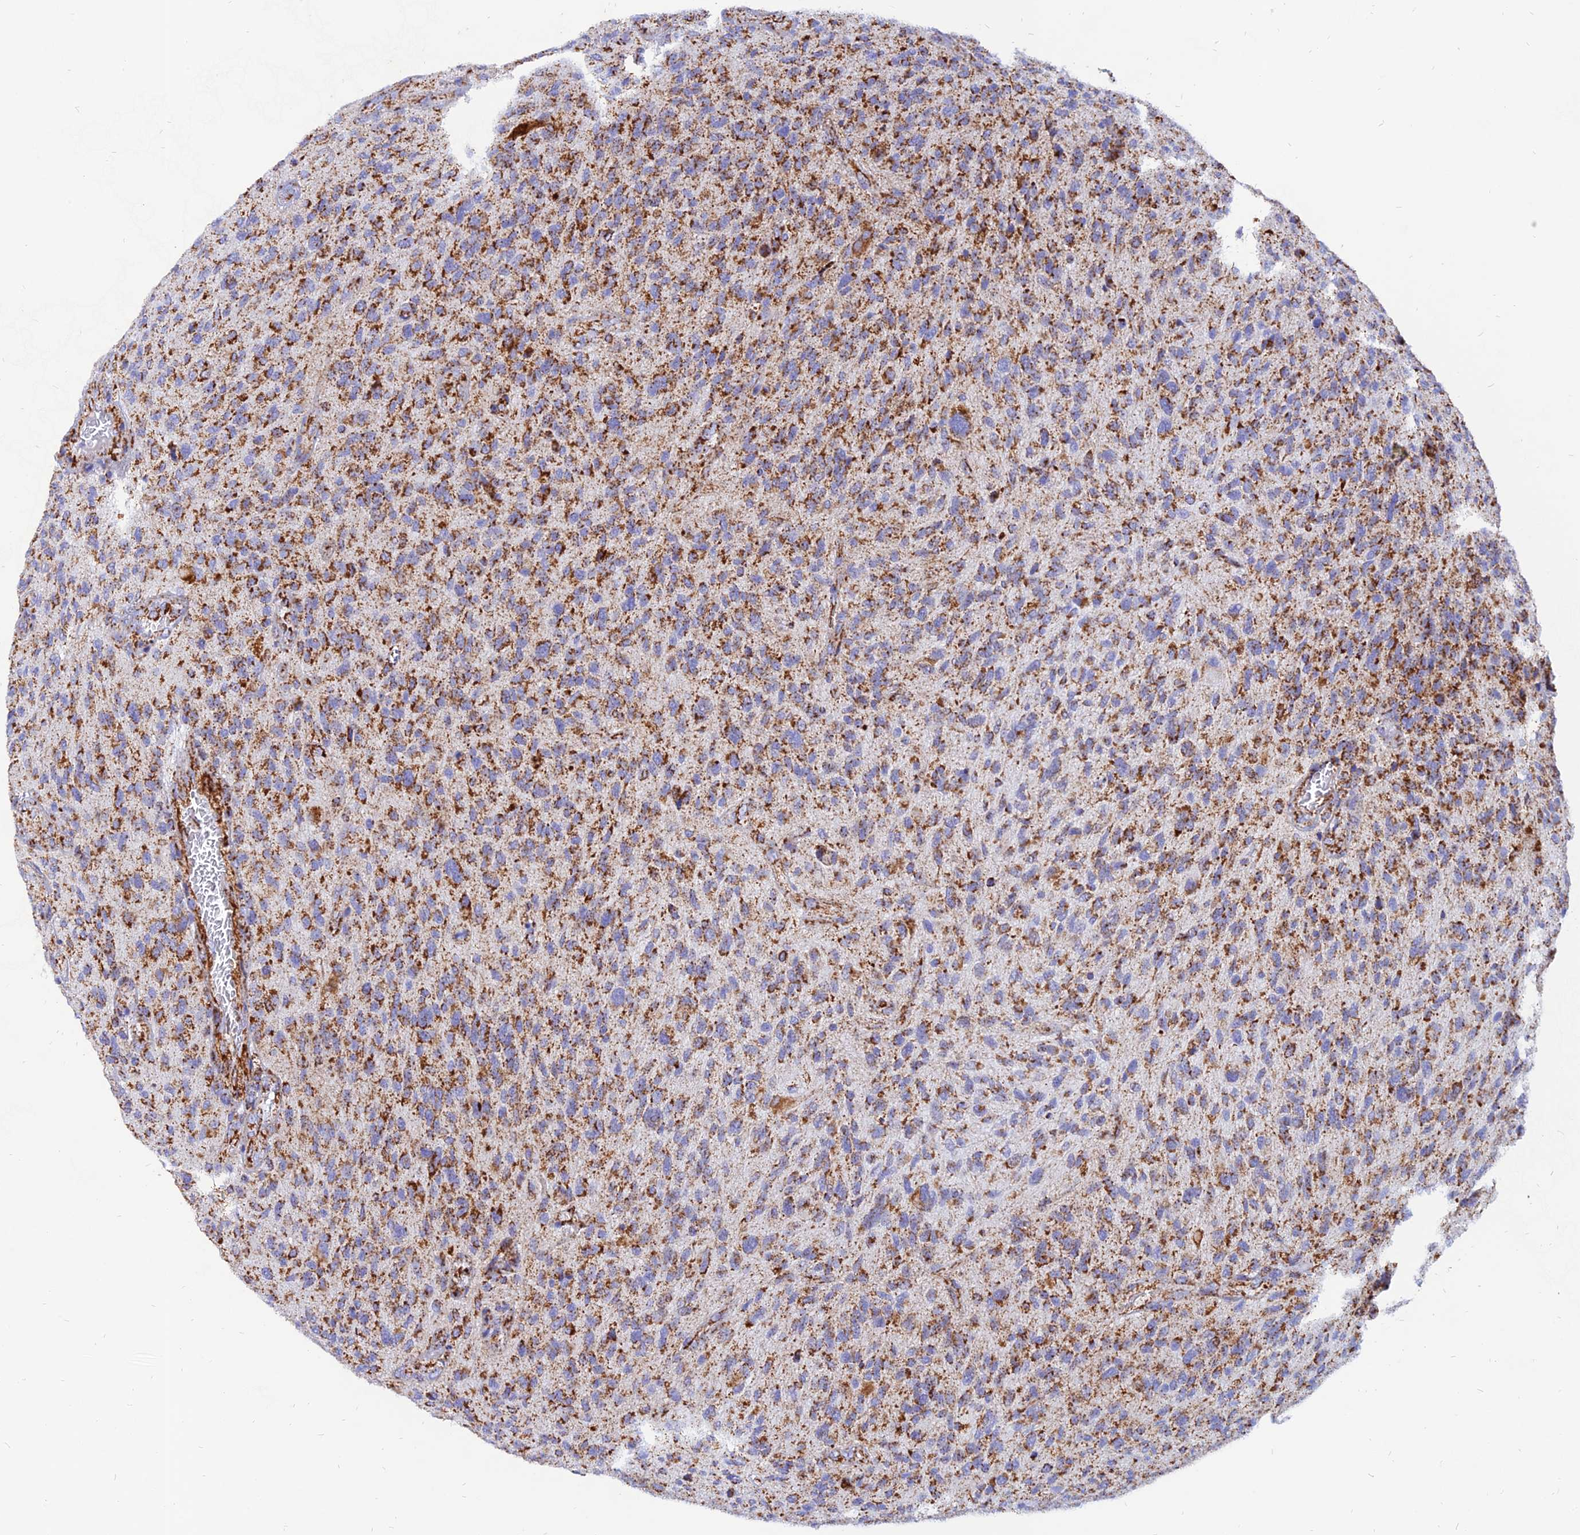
{"staining": {"intensity": "strong", "quantity": ">75%", "location": "cytoplasmic/membranous"}, "tissue": "glioma", "cell_type": "Tumor cells", "image_type": "cancer", "snomed": [{"axis": "morphology", "description": "Glioma, malignant, High grade"}, {"axis": "topography", "description": "Brain"}], "caption": "Glioma tissue displays strong cytoplasmic/membranous positivity in approximately >75% of tumor cells, visualized by immunohistochemistry. The staining was performed using DAB (3,3'-diaminobenzidine) to visualize the protein expression in brown, while the nuclei were stained in blue with hematoxylin (Magnification: 20x).", "gene": "NDUFB6", "patient": {"sex": "male", "age": 47}}